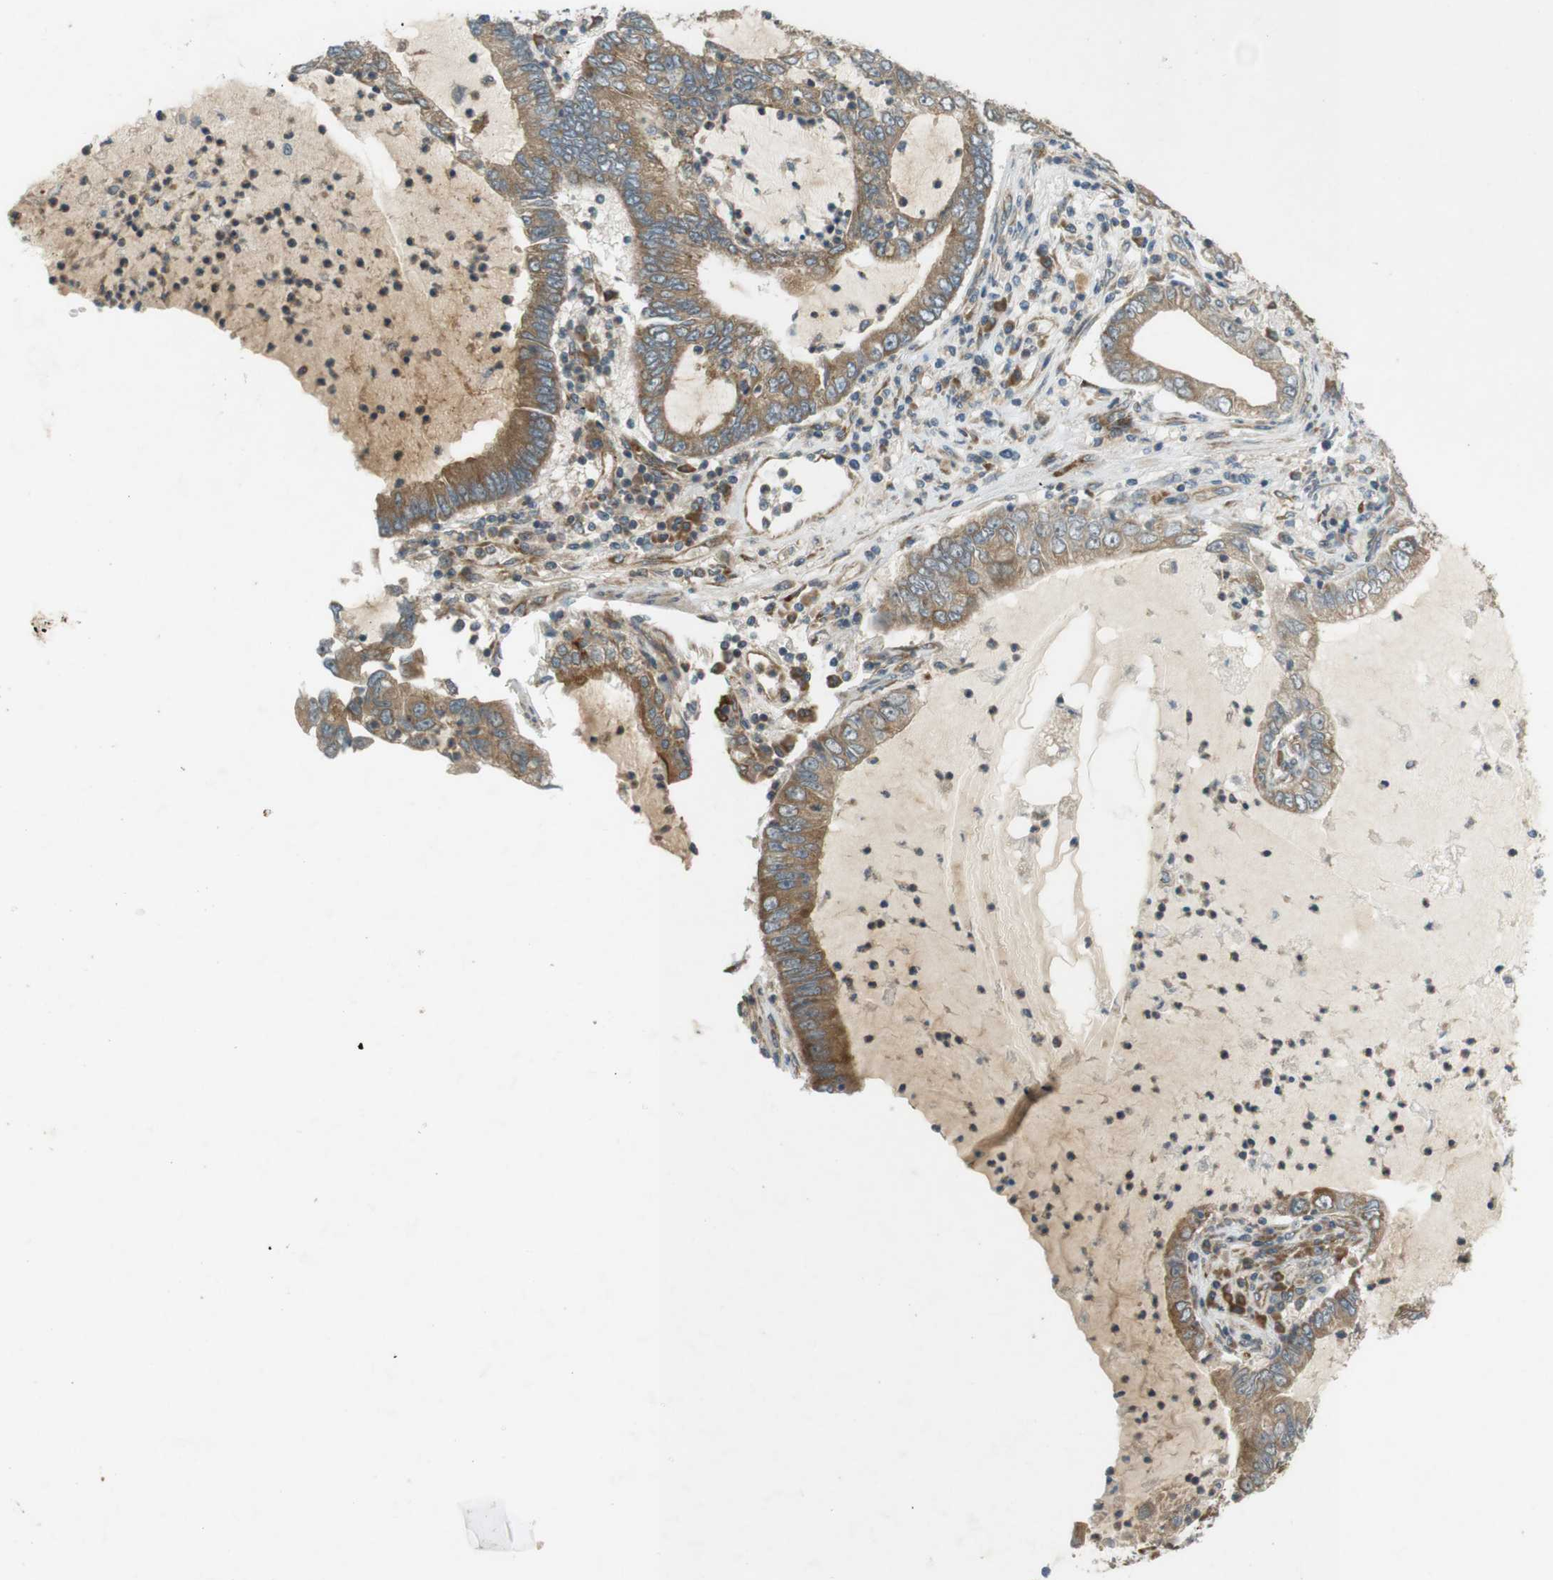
{"staining": {"intensity": "moderate", "quantity": ">75%", "location": "cytoplasmic/membranous"}, "tissue": "lung cancer", "cell_type": "Tumor cells", "image_type": "cancer", "snomed": [{"axis": "morphology", "description": "Adenocarcinoma, NOS"}, {"axis": "topography", "description": "Lung"}], "caption": "Lung cancer (adenocarcinoma) was stained to show a protein in brown. There is medium levels of moderate cytoplasmic/membranous staining in approximately >75% of tumor cells.", "gene": "SLC41A1", "patient": {"sex": "female", "age": 51}}